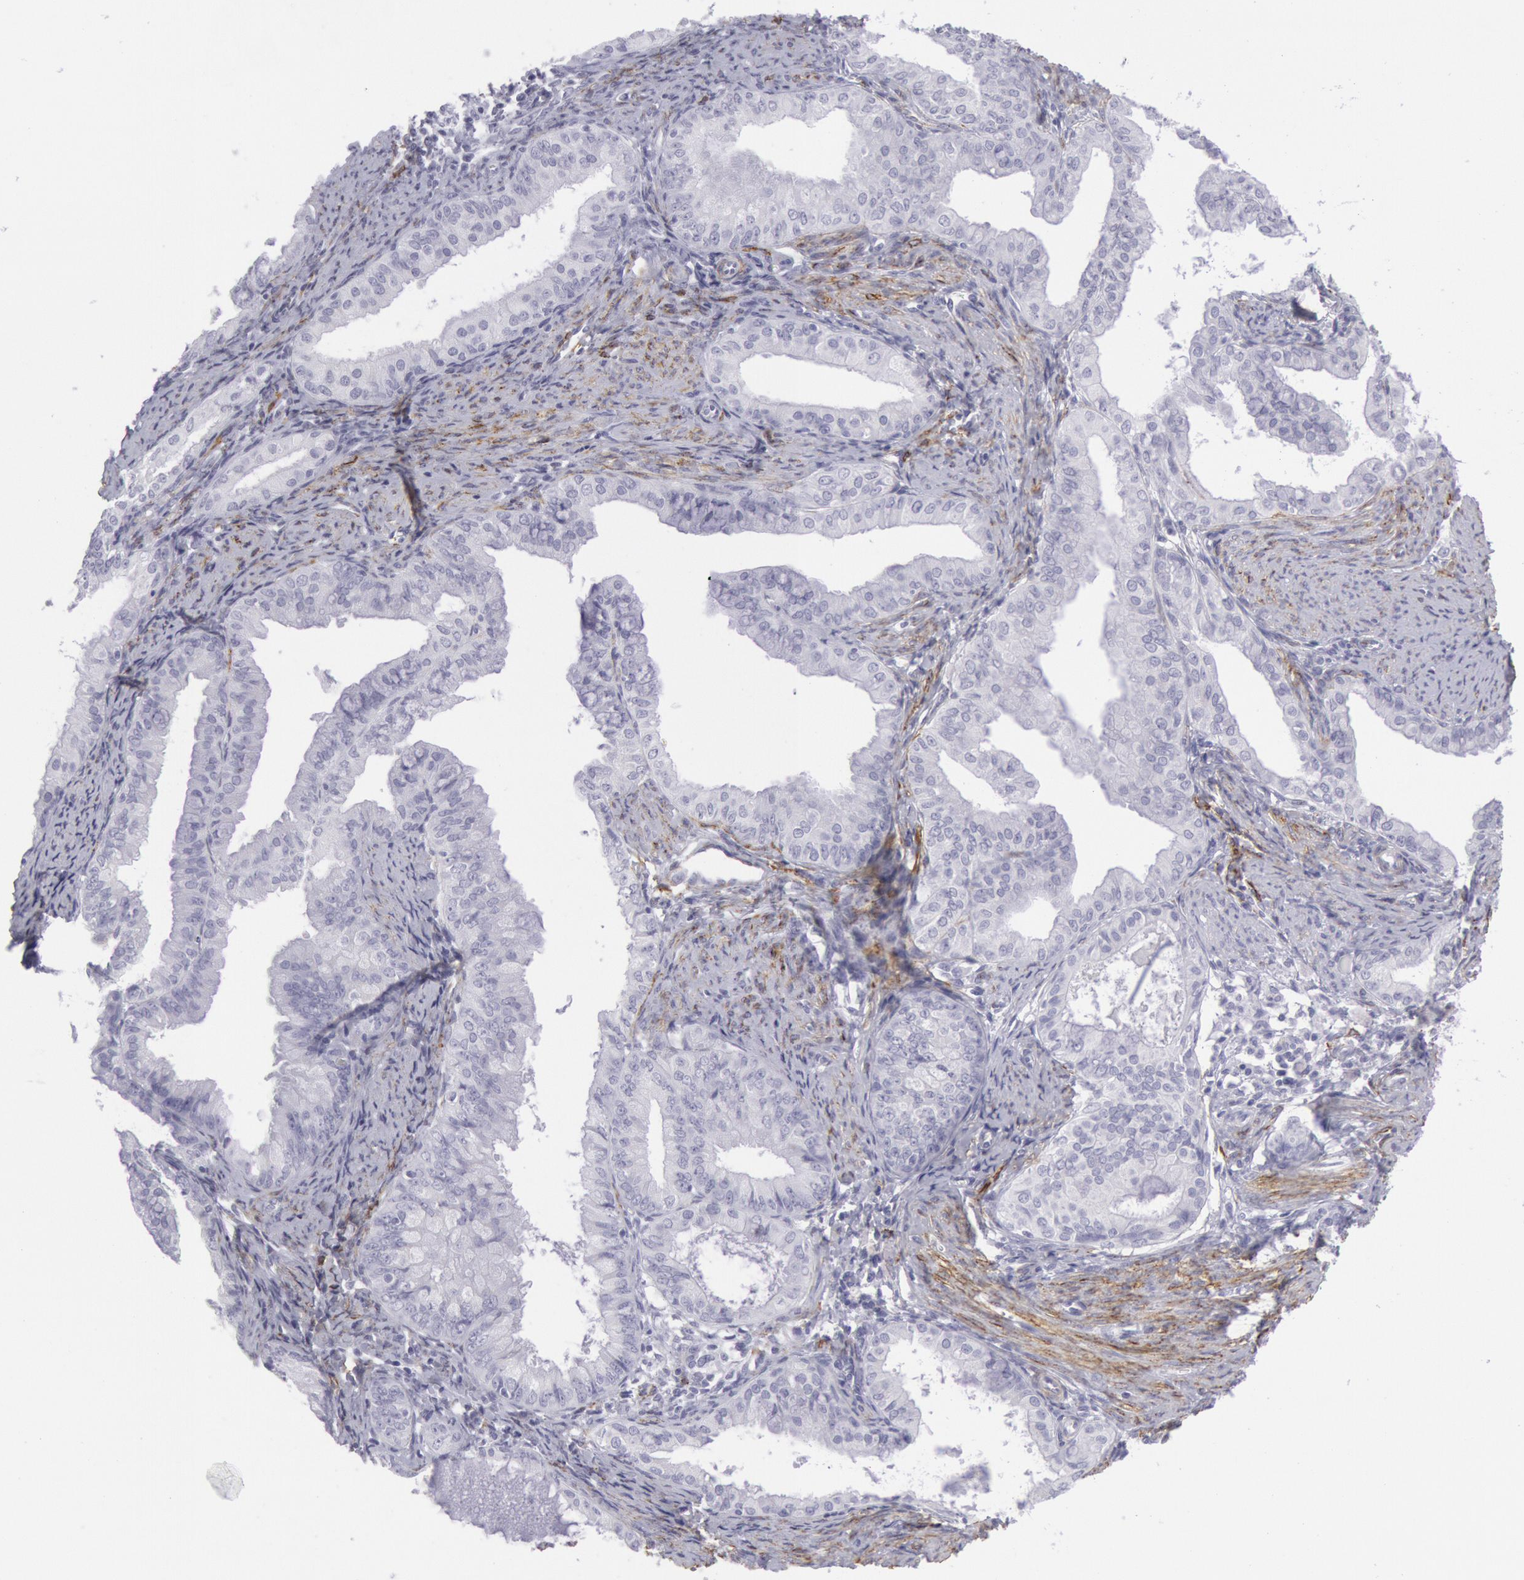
{"staining": {"intensity": "negative", "quantity": "none", "location": "none"}, "tissue": "endometrial cancer", "cell_type": "Tumor cells", "image_type": "cancer", "snomed": [{"axis": "morphology", "description": "Adenocarcinoma, NOS"}, {"axis": "topography", "description": "Endometrium"}], "caption": "Tumor cells are negative for protein expression in human endometrial cancer (adenocarcinoma).", "gene": "CDH13", "patient": {"sex": "female", "age": 76}}